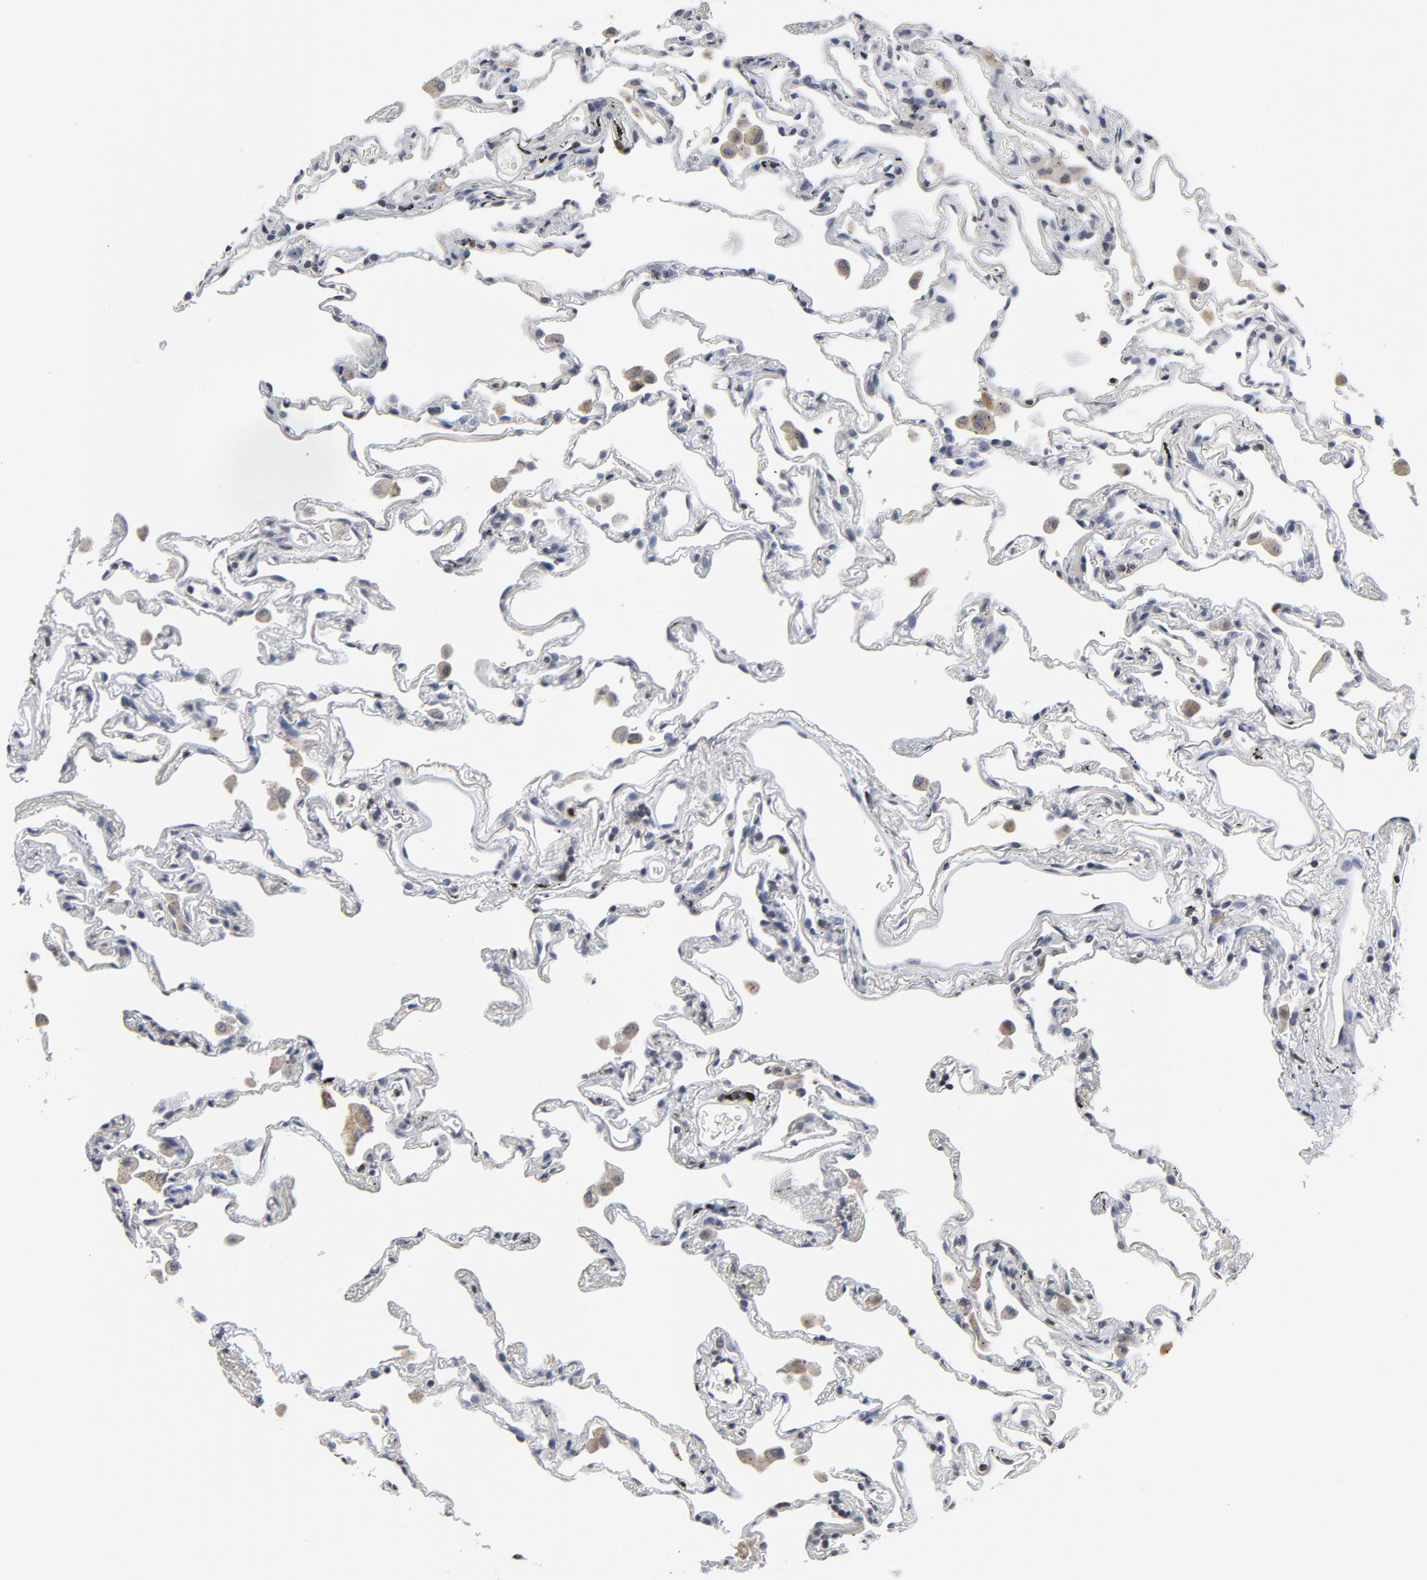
{"staining": {"intensity": "negative", "quantity": "none", "location": "none"}, "tissue": "lung", "cell_type": "Alveolar cells", "image_type": "normal", "snomed": [{"axis": "morphology", "description": "Normal tissue, NOS"}, {"axis": "morphology", "description": "Inflammation, NOS"}, {"axis": "topography", "description": "Lung"}], "caption": "A high-resolution image shows immunohistochemistry (IHC) staining of unremarkable lung, which exhibits no significant expression in alveolar cells.", "gene": "TCL1A", "patient": {"sex": "male", "age": 69}}